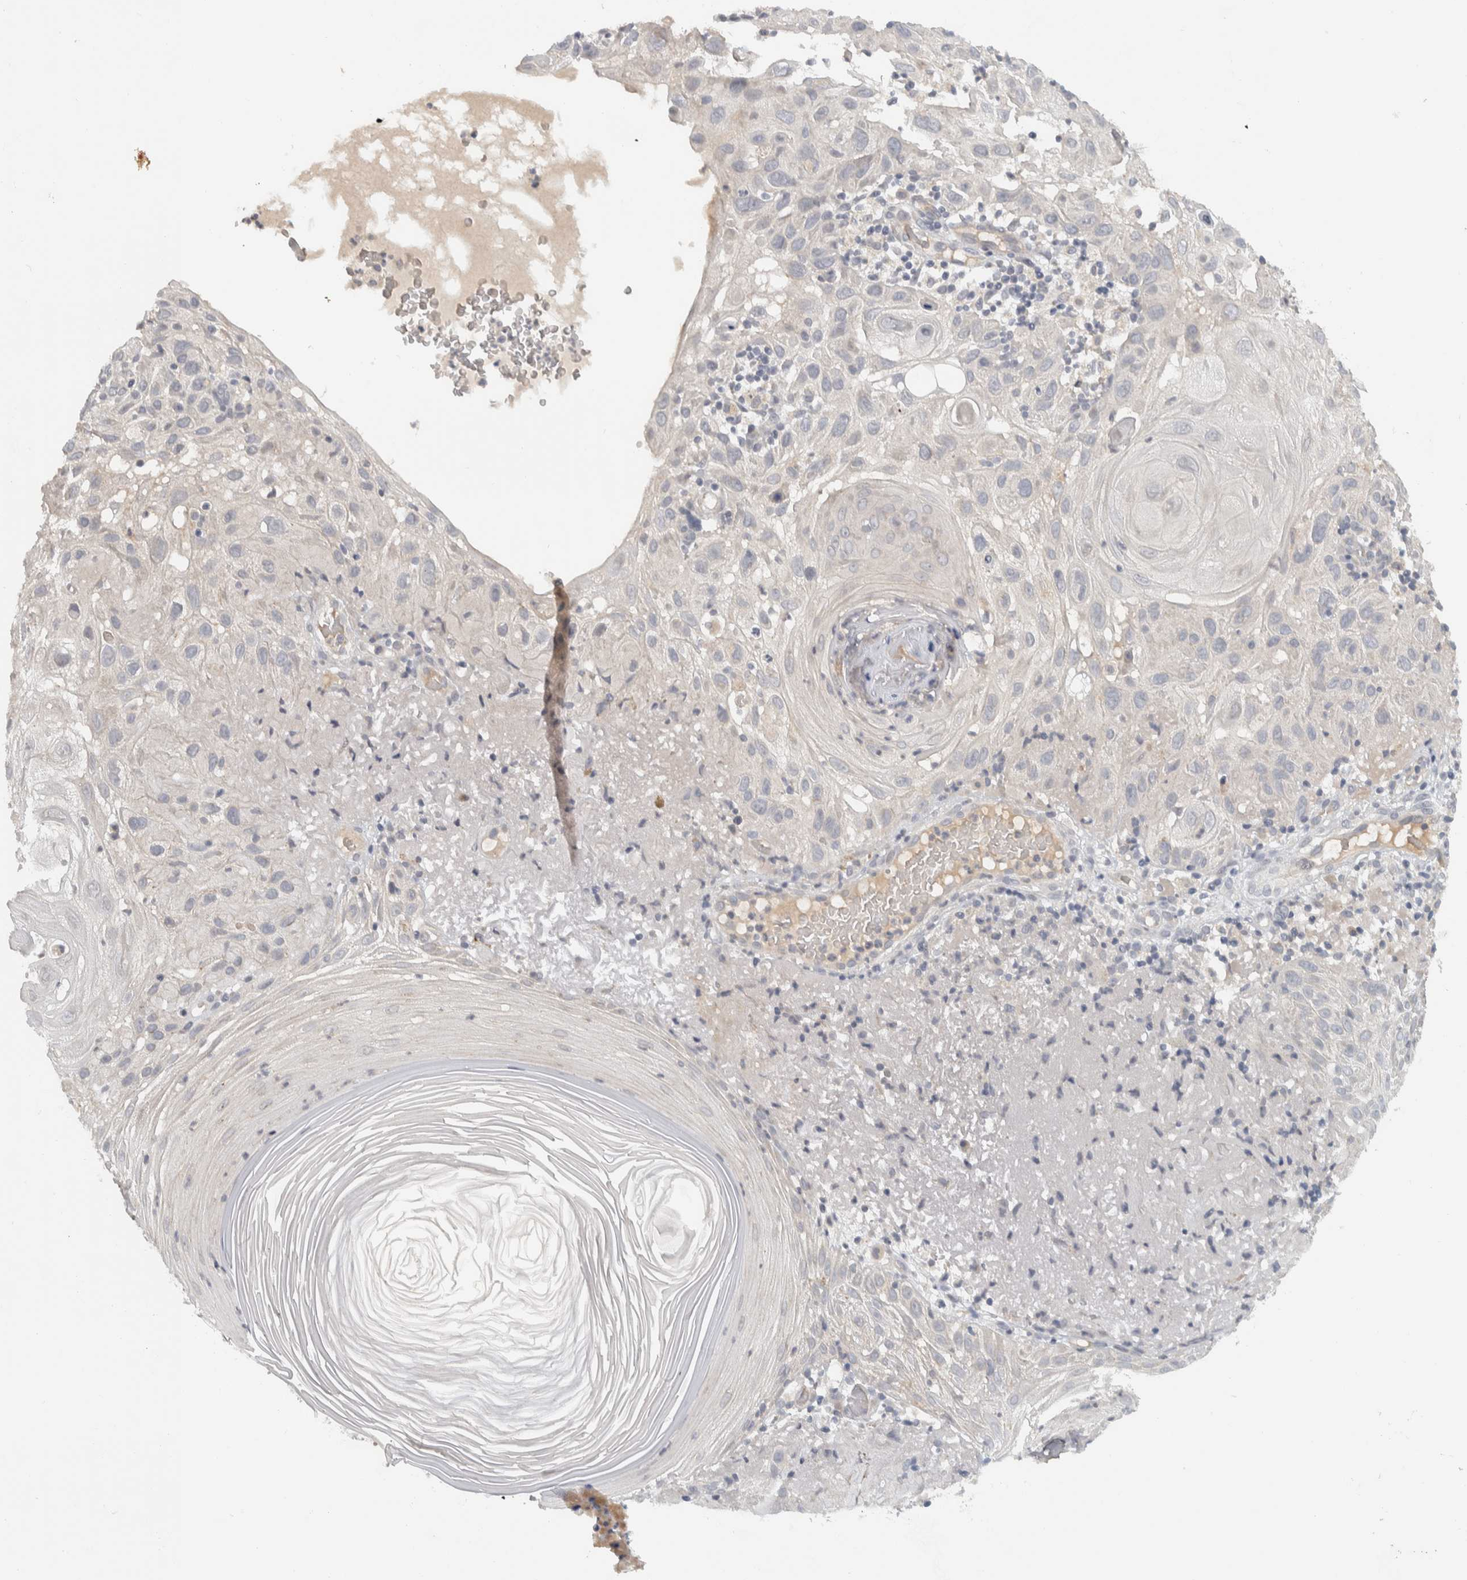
{"staining": {"intensity": "negative", "quantity": "none", "location": "none"}, "tissue": "skin cancer", "cell_type": "Tumor cells", "image_type": "cancer", "snomed": [{"axis": "morphology", "description": "Squamous cell carcinoma, NOS"}, {"axis": "topography", "description": "Skin"}], "caption": "Protein analysis of skin cancer exhibits no significant staining in tumor cells.", "gene": "AFP", "patient": {"sex": "female", "age": 96}}